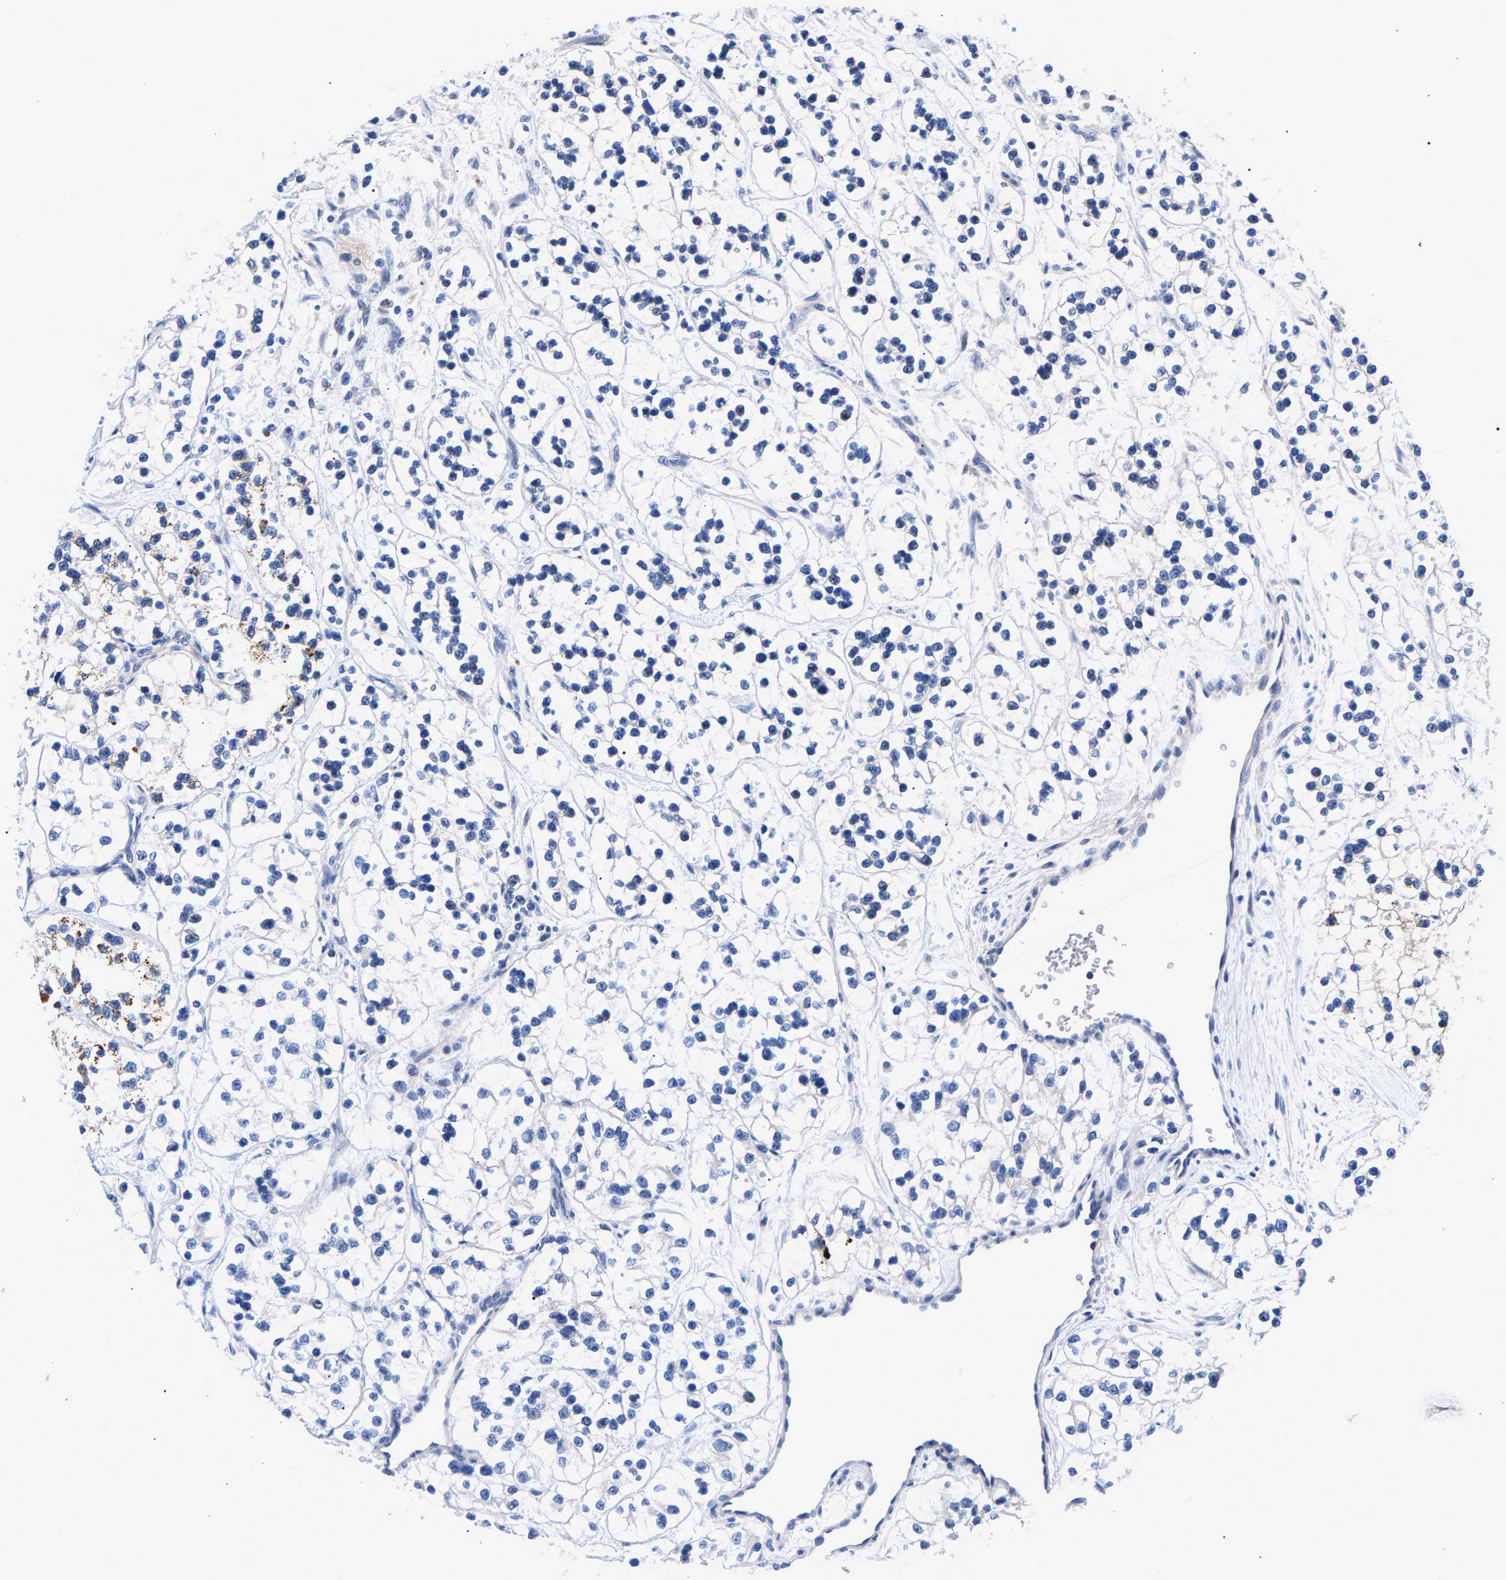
{"staining": {"intensity": "negative", "quantity": "none", "location": "none"}, "tissue": "renal cancer", "cell_type": "Tumor cells", "image_type": "cancer", "snomed": [{"axis": "morphology", "description": "Adenocarcinoma, NOS"}, {"axis": "topography", "description": "Kidney"}], "caption": "The immunohistochemistry micrograph has no significant expression in tumor cells of renal cancer (adenocarcinoma) tissue.", "gene": "P2RY4", "patient": {"sex": "female", "age": 57}}